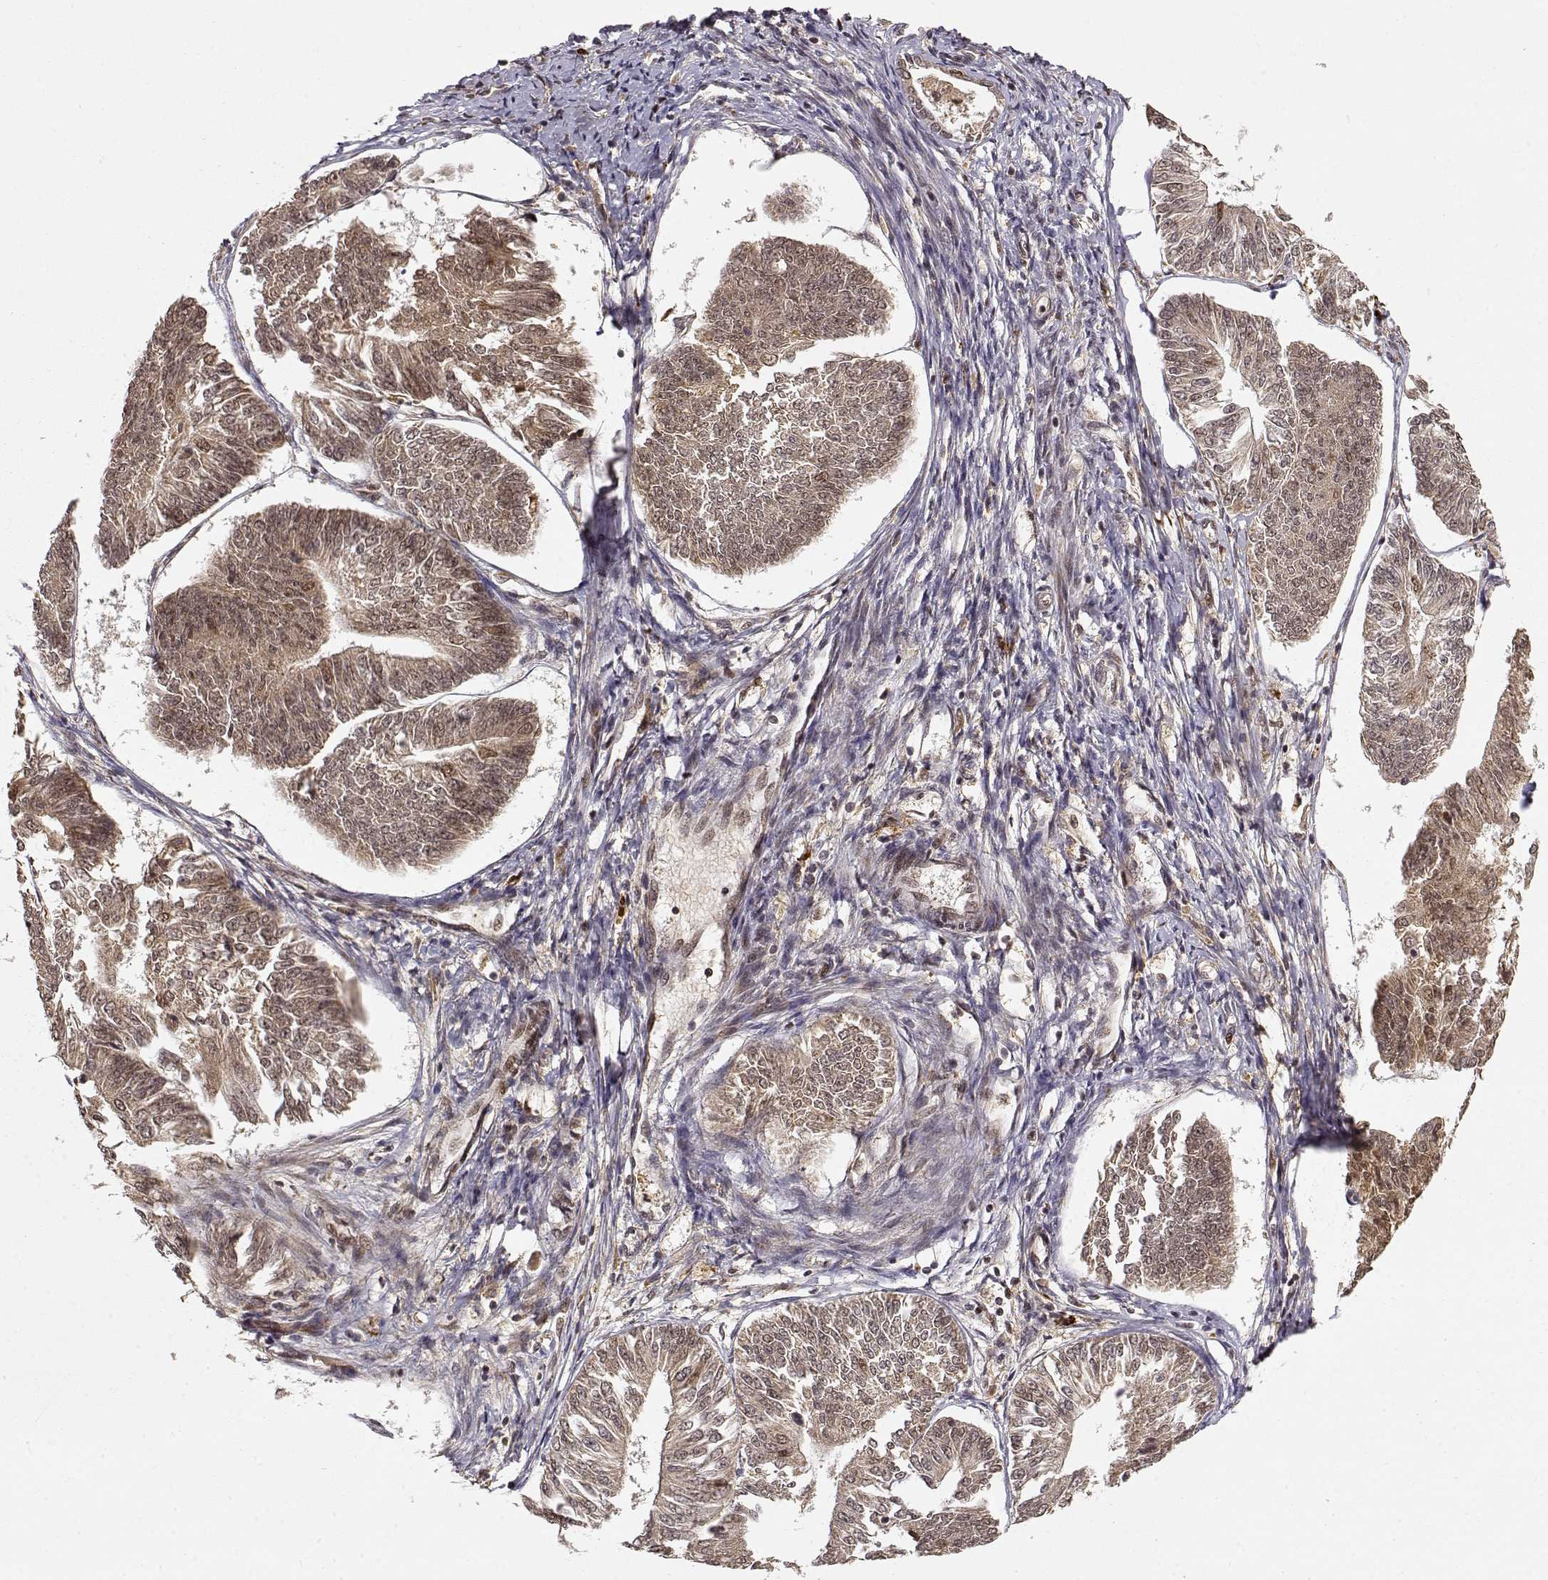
{"staining": {"intensity": "weak", "quantity": ">75%", "location": "cytoplasmic/membranous,nuclear"}, "tissue": "endometrial cancer", "cell_type": "Tumor cells", "image_type": "cancer", "snomed": [{"axis": "morphology", "description": "Adenocarcinoma, NOS"}, {"axis": "topography", "description": "Endometrium"}], "caption": "Endometrial cancer (adenocarcinoma) tissue displays weak cytoplasmic/membranous and nuclear staining in about >75% of tumor cells Using DAB (3,3'-diaminobenzidine) (brown) and hematoxylin (blue) stains, captured at high magnification using brightfield microscopy.", "gene": "MAEA", "patient": {"sex": "female", "age": 58}}